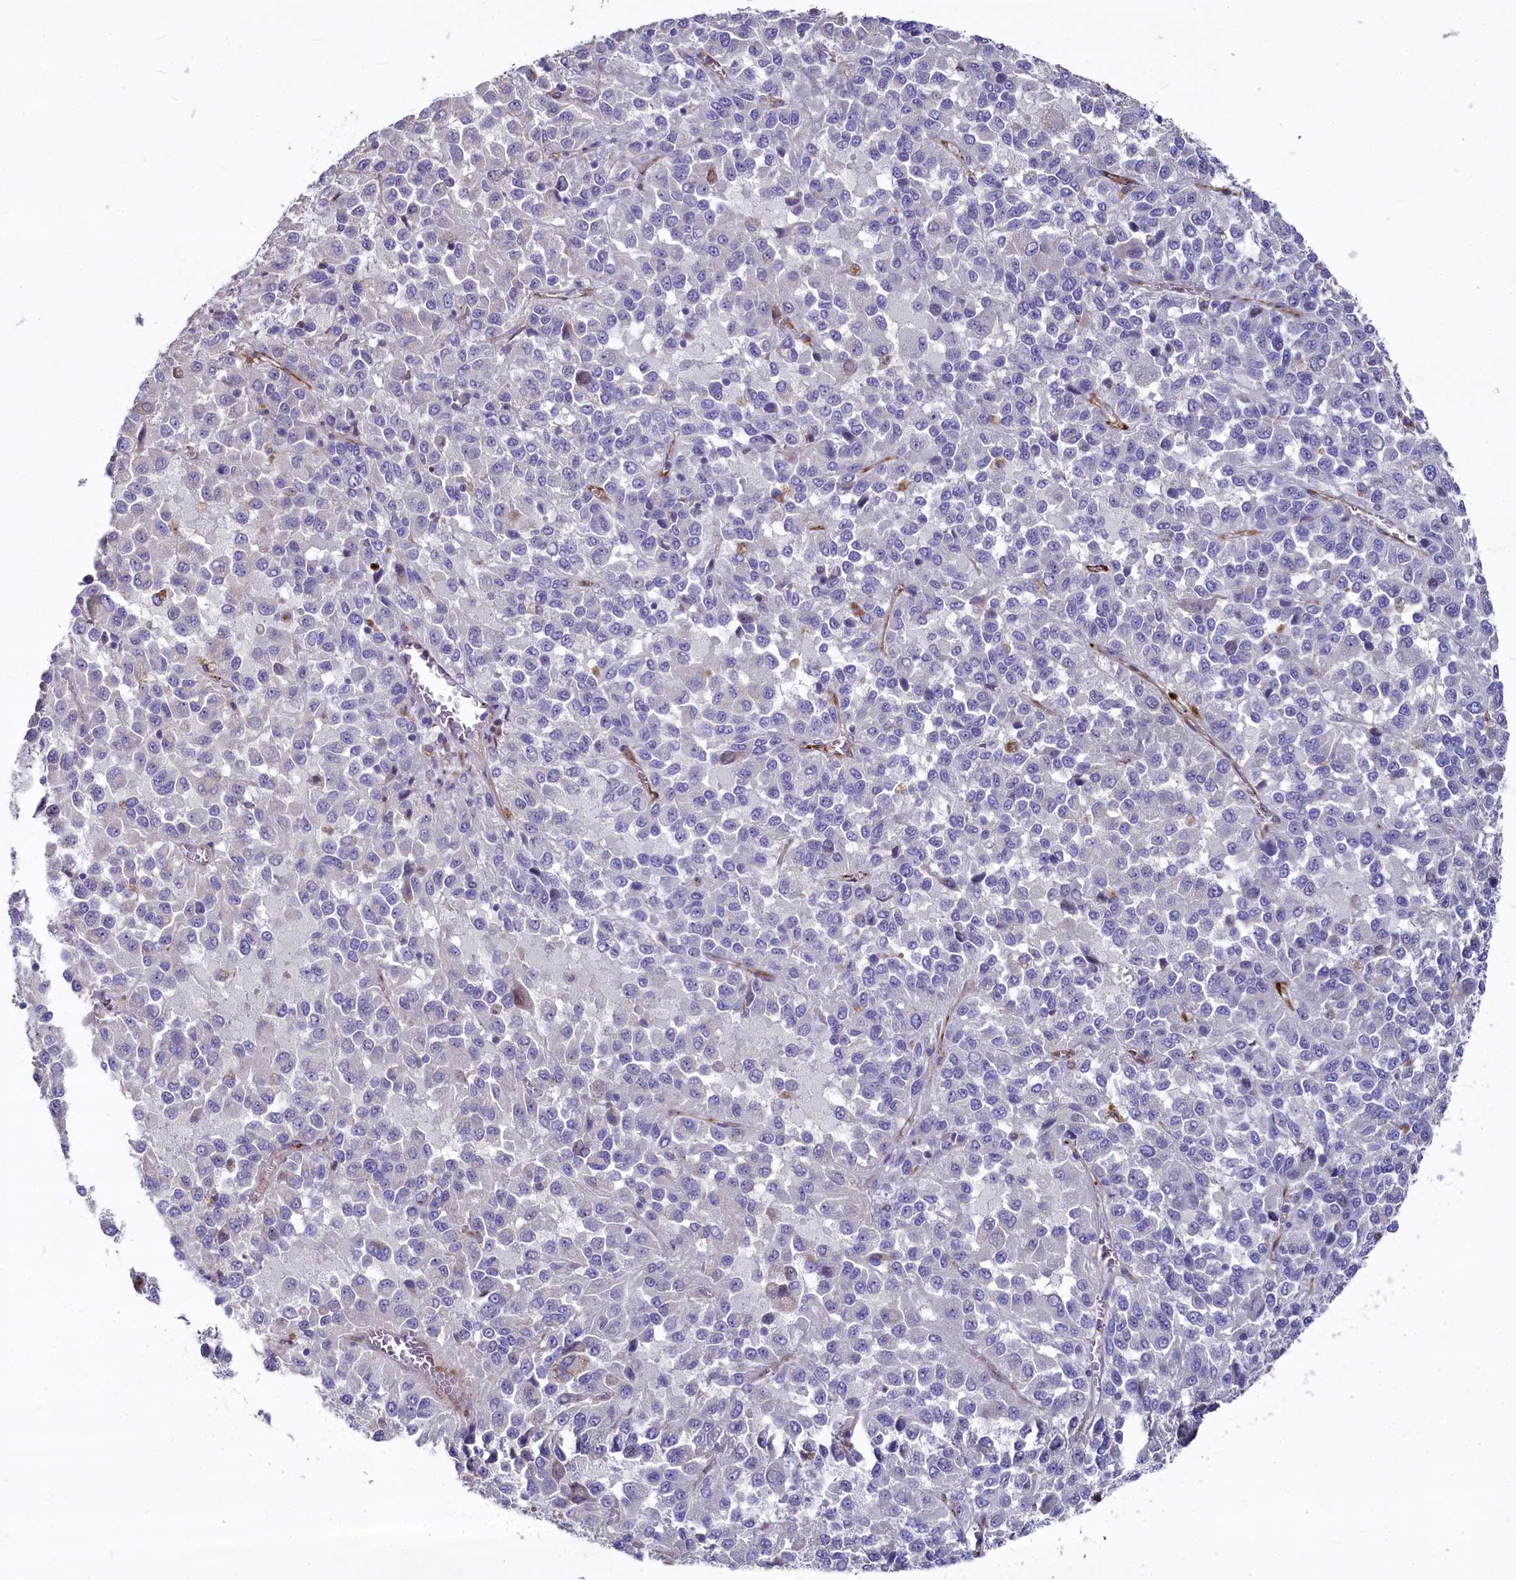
{"staining": {"intensity": "negative", "quantity": "none", "location": "none"}, "tissue": "melanoma", "cell_type": "Tumor cells", "image_type": "cancer", "snomed": [{"axis": "morphology", "description": "Malignant melanoma, Metastatic site"}, {"axis": "topography", "description": "Lung"}], "caption": "Tumor cells show no significant protein staining in malignant melanoma (metastatic site). Brightfield microscopy of immunohistochemistry stained with DAB (brown) and hematoxylin (blue), captured at high magnification.", "gene": "ASXL3", "patient": {"sex": "male", "age": 64}}